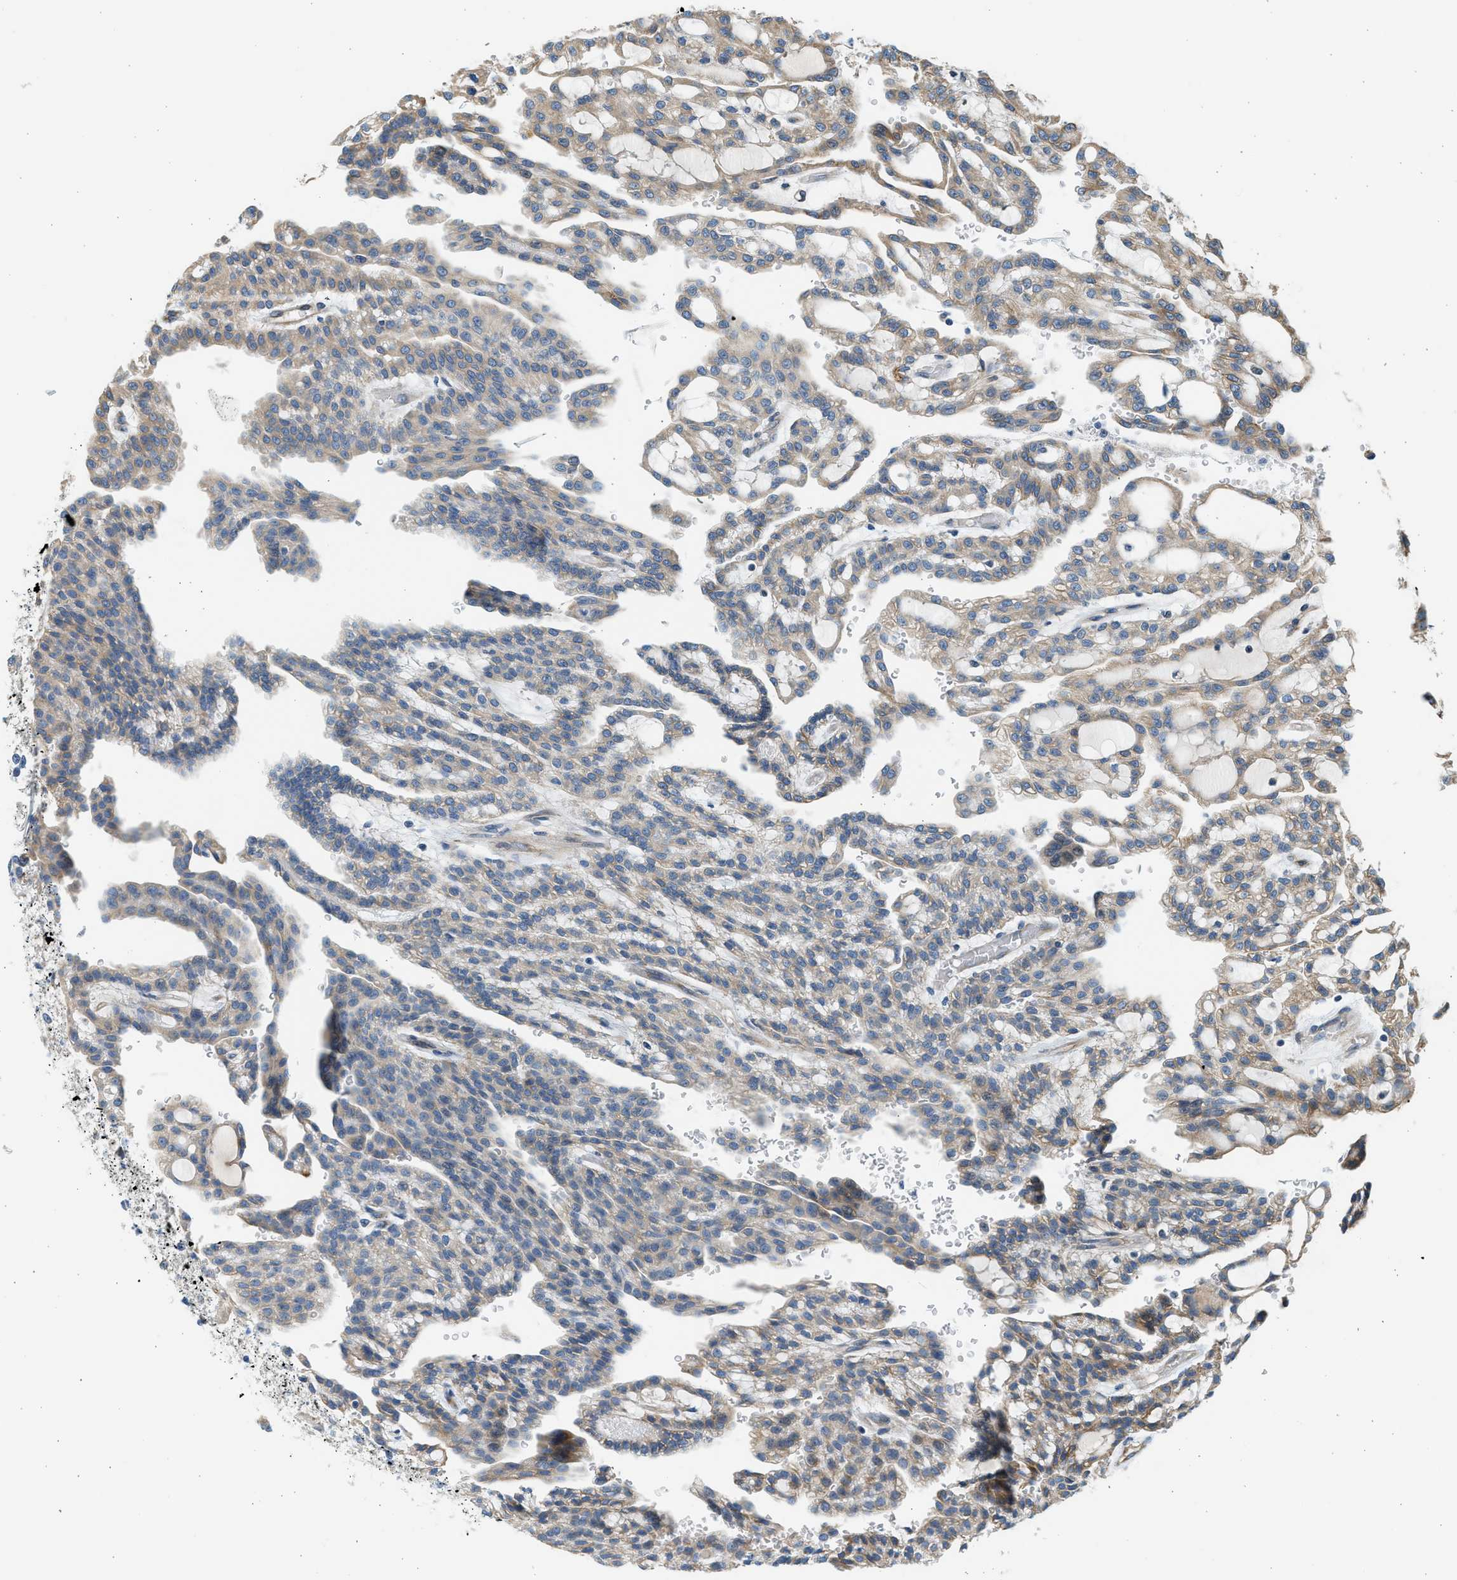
{"staining": {"intensity": "weak", "quantity": "25%-75%", "location": "cytoplasmic/membranous"}, "tissue": "renal cancer", "cell_type": "Tumor cells", "image_type": "cancer", "snomed": [{"axis": "morphology", "description": "Adenocarcinoma, NOS"}, {"axis": "topography", "description": "Kidney"}], "caption": "Immunohistochemistry (IHC) of renal adenocarcinoma shows low levels of weak cytoplasmic/membranous expression in approximately 25%-75% of tumor cells.", "gene": "CNTN6", "patient": {"sex": "male", "age": 63}}